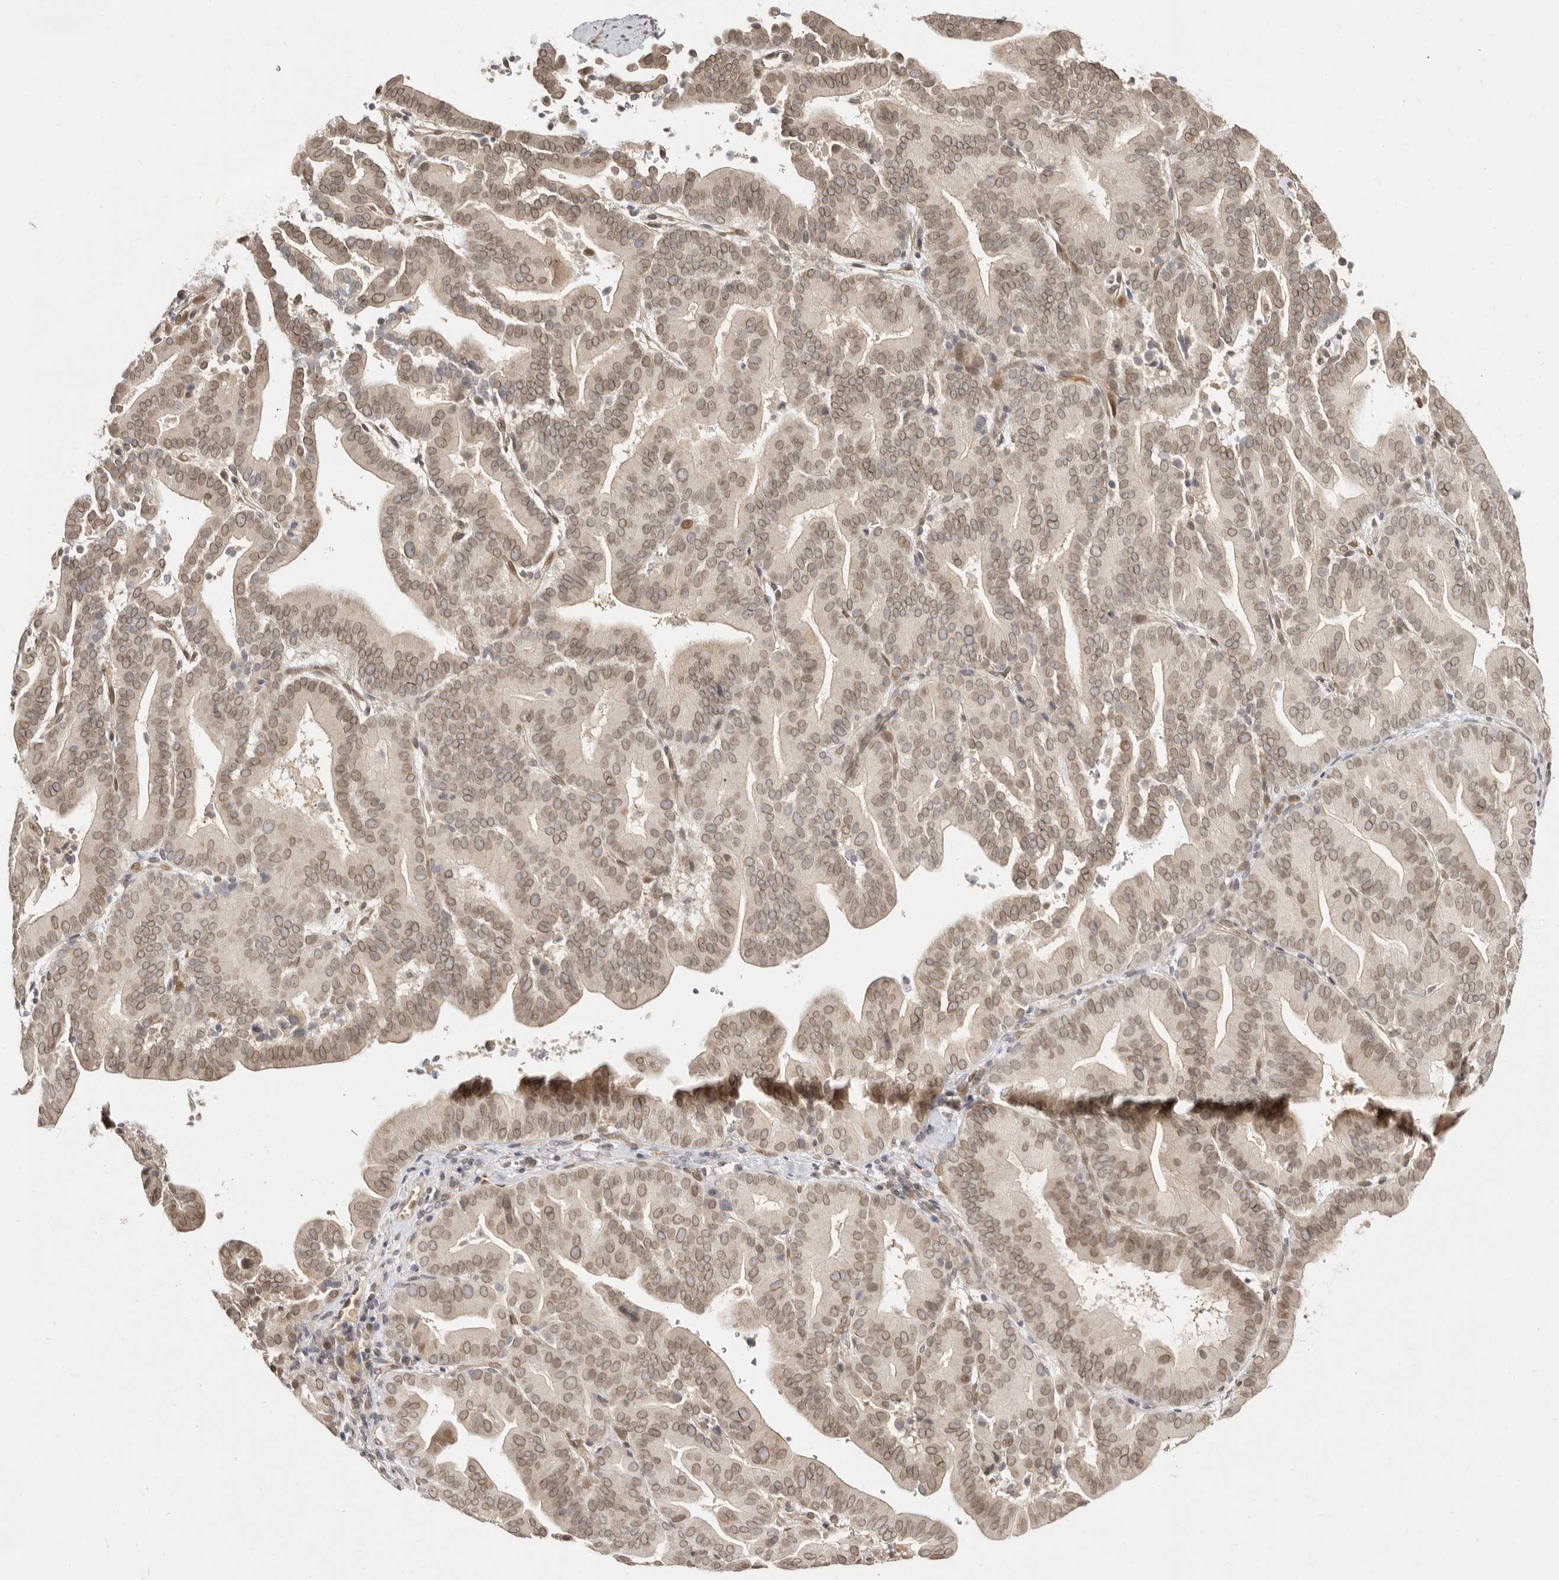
{"staining": {"intensity": "moderate", "quantity": ">75%", "location": "cytoplasmic/membranous,nuclear"}, "tissue": "liver cancer", "cell_type": "Tumor cells", "image_type": "cancer", "snomed": [{"axis": "morphology", "description": "Cholangiocarcinoma"}, {"axis": "topography", "description": "Liver"}], "caption": "Immunohistochemistry photomicrograph of liver cancer stained for a protein (brown), which exhibits medium levels of moderate cytoplasmic/membranous and nuclear positivity in about >75% of tumor cells.", "gene": "LCORL", "patient": {"sex": "female", "age": 75}}